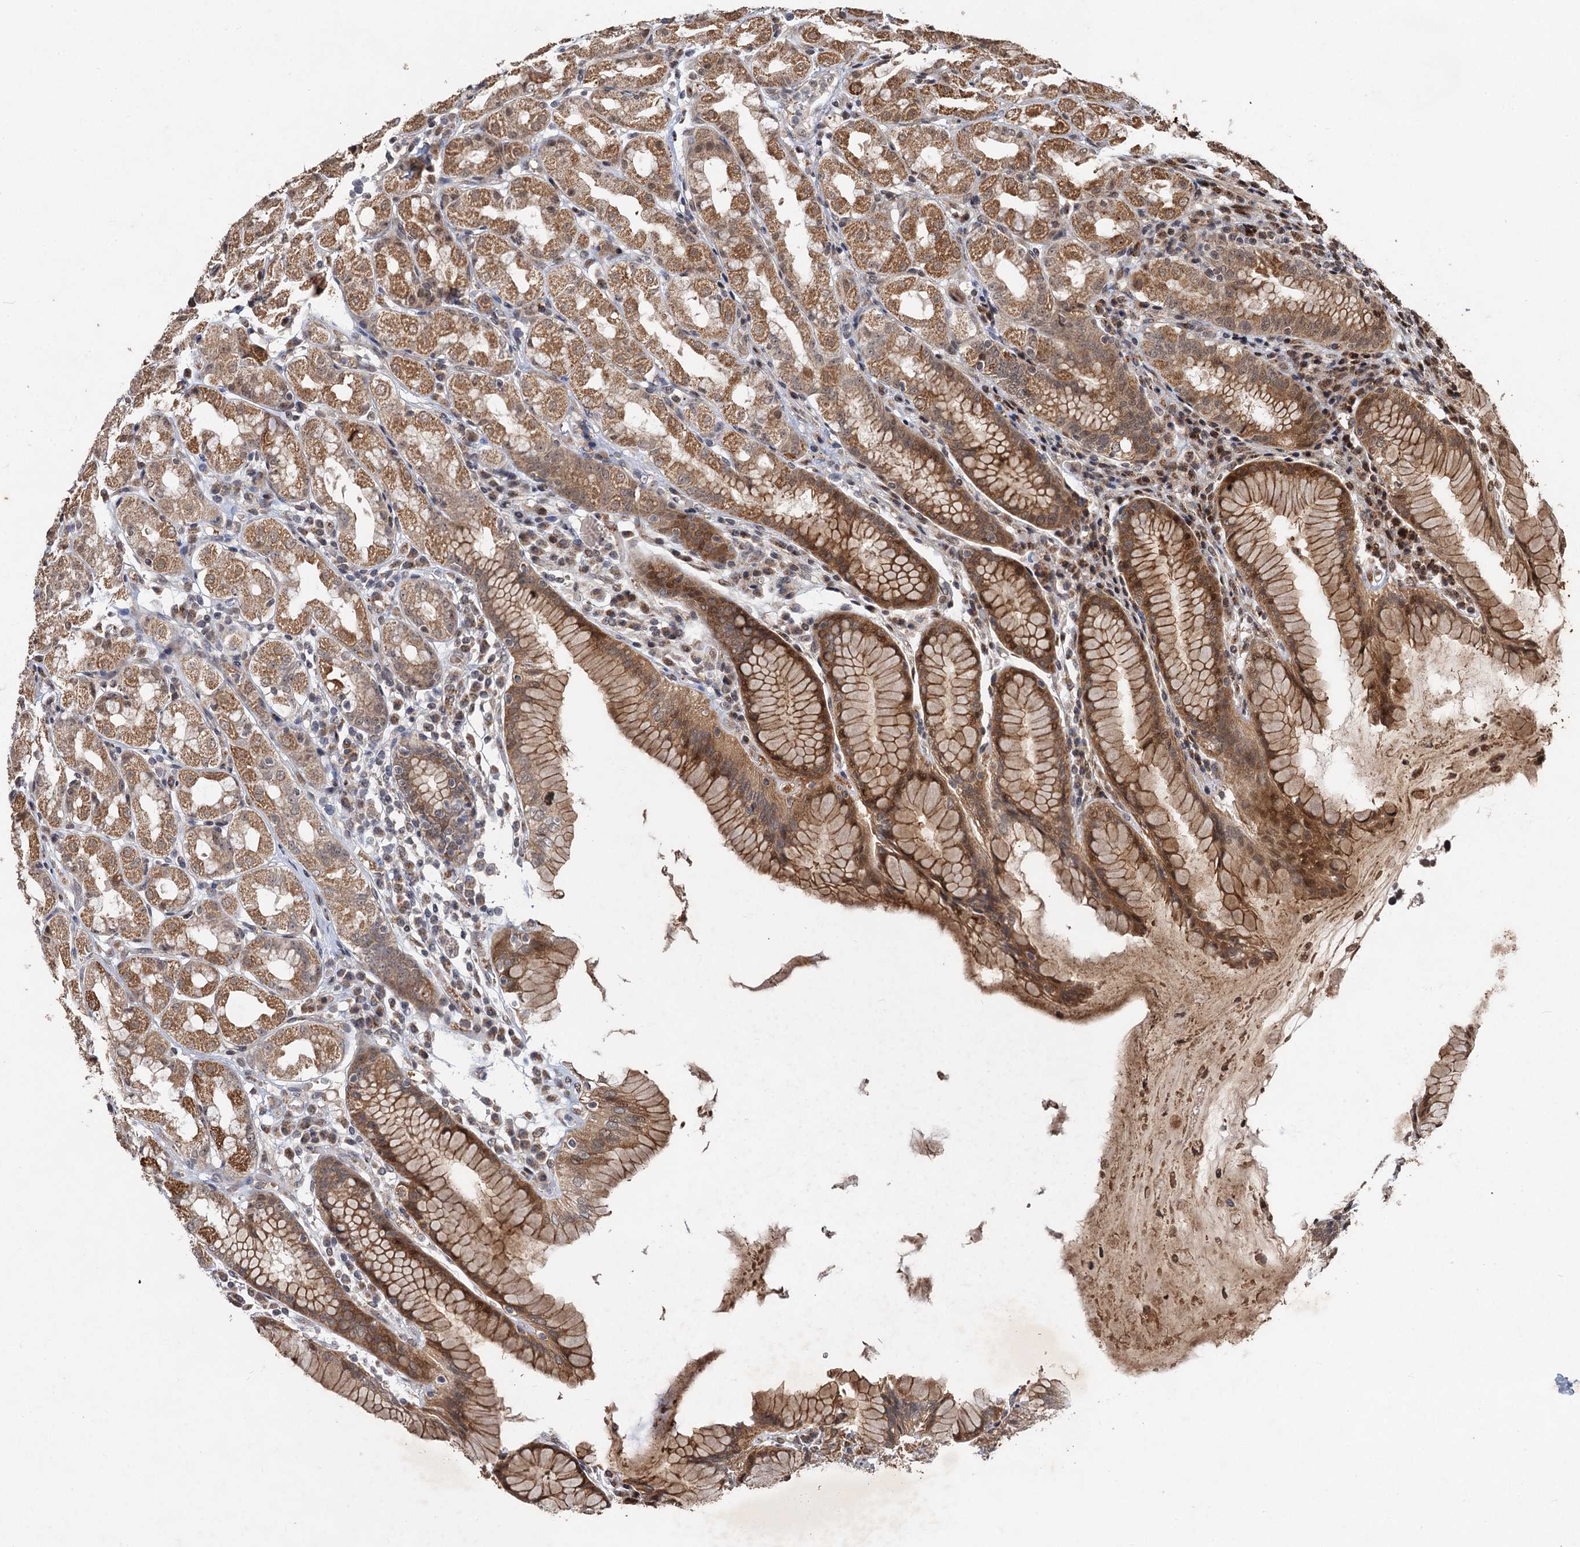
{"staining": {"intensity": "moderate", "quantity": "25%-75%", "location": "cytoplasmic/membranous,nuclear"}, "tissue": "stomach", "cell_type": "Glandular cells", "image_type": "normal", "snomed": [{"axis": "morphology", "description": "Normal tissue, NOS"}, {"axis": "topography", "description": "Stomach, lower"}], "caption": "Immunohistochemical staining of normal human stomach shows 25%-75% levels of moderate cytoplasmic/membranous,nuclear protein staining in about 25%-75% of glandular cells. (brown staining indicates protein expression, while blue staining denotes nuclei).", "gene": "REP15", "patient": {"sex": "female", "age": 56}}